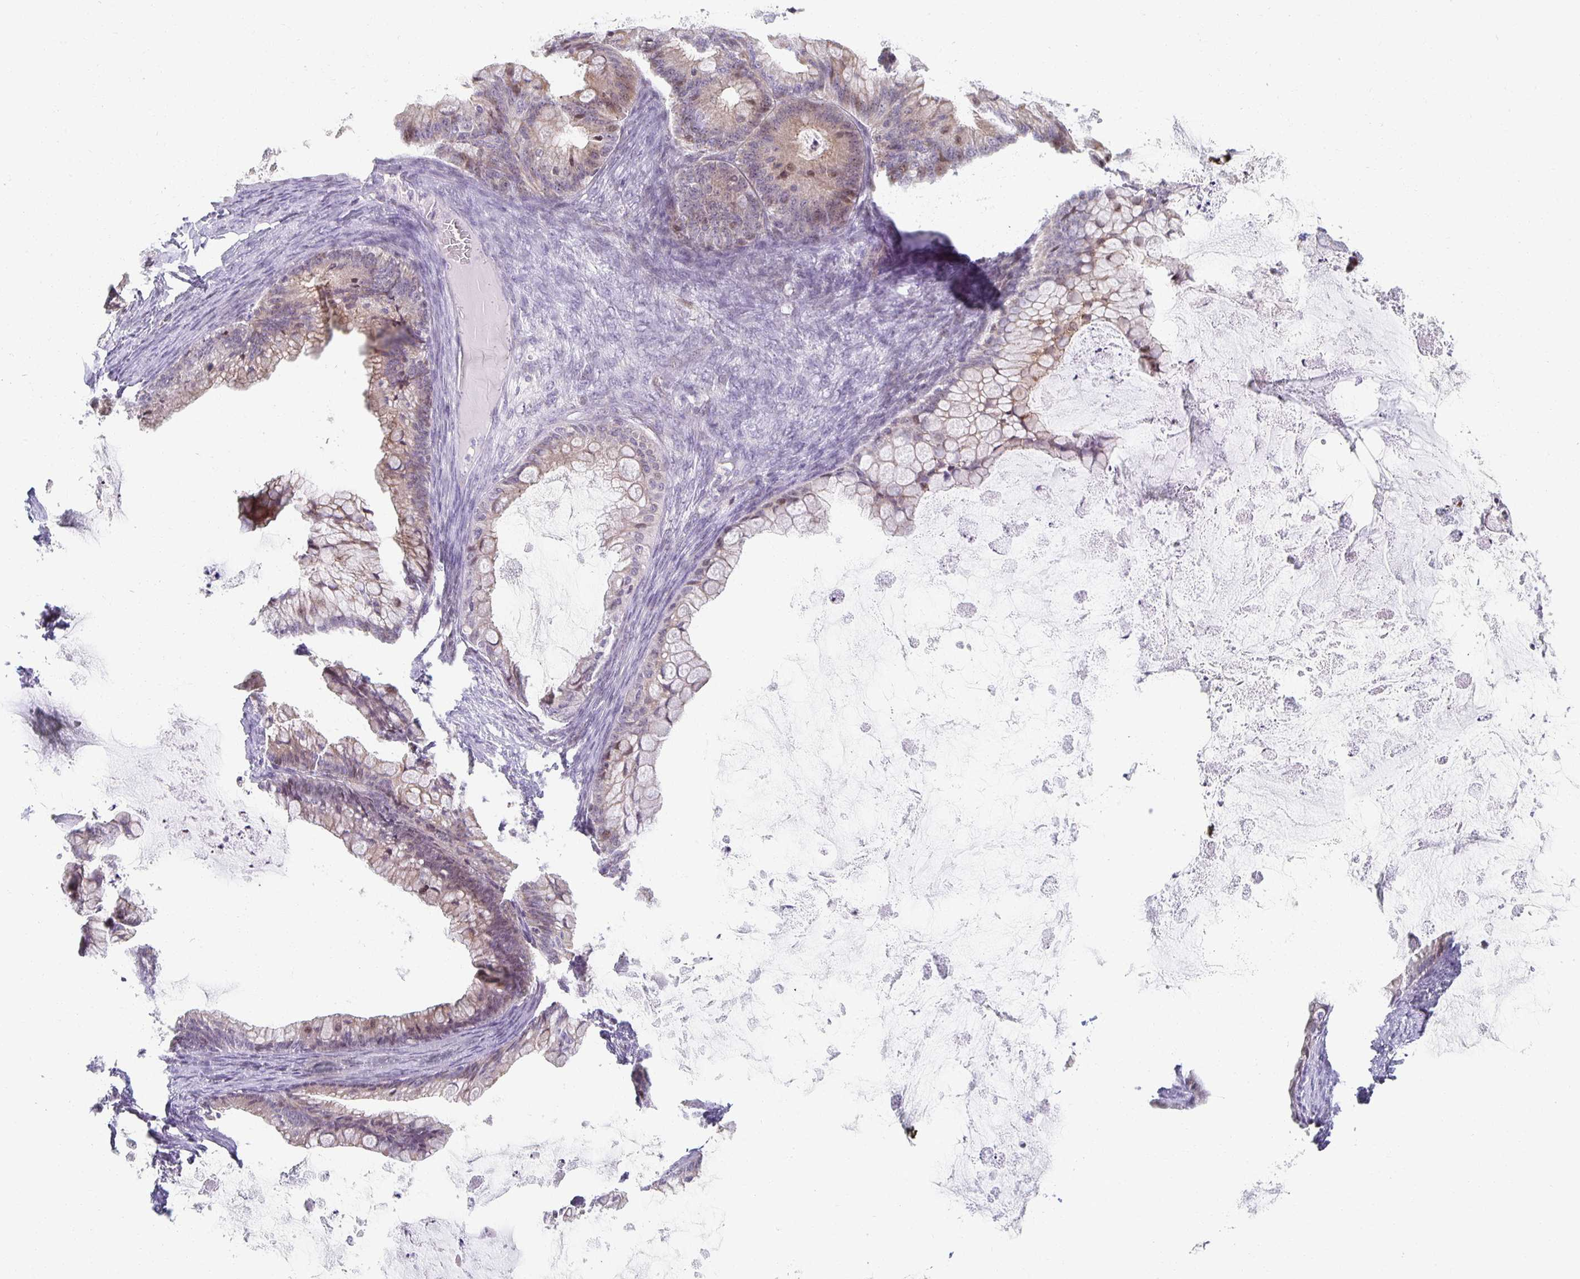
{"staining": {"intensity": "weak", "quantity": "25%-75%", "location": "cytoplasmic/membranous,nuclear"}, "tissue": "ovarian cancer", "cell_type": "Tumor cells", "image_type": "cancer", "snomed": [{"axis": "morphology", "description": "Cystadenocarcinoma, mucinous, NOS"}, {"axis": "topography", "description": "Ovary"}], "caption": "High-magnification brightfield microscopy of ovarian cancer stained with DAB (3,3'-diaminobenzidine) (brown) and counterstained with hematoxylin (blue). tumor cells exhibit weak cytoplasmic/membranous and nuclear staining is identified in approximately25%-75% of cells.", "gene": "HCFC1R1", "patient": {"sex": "female", "age": 35}}